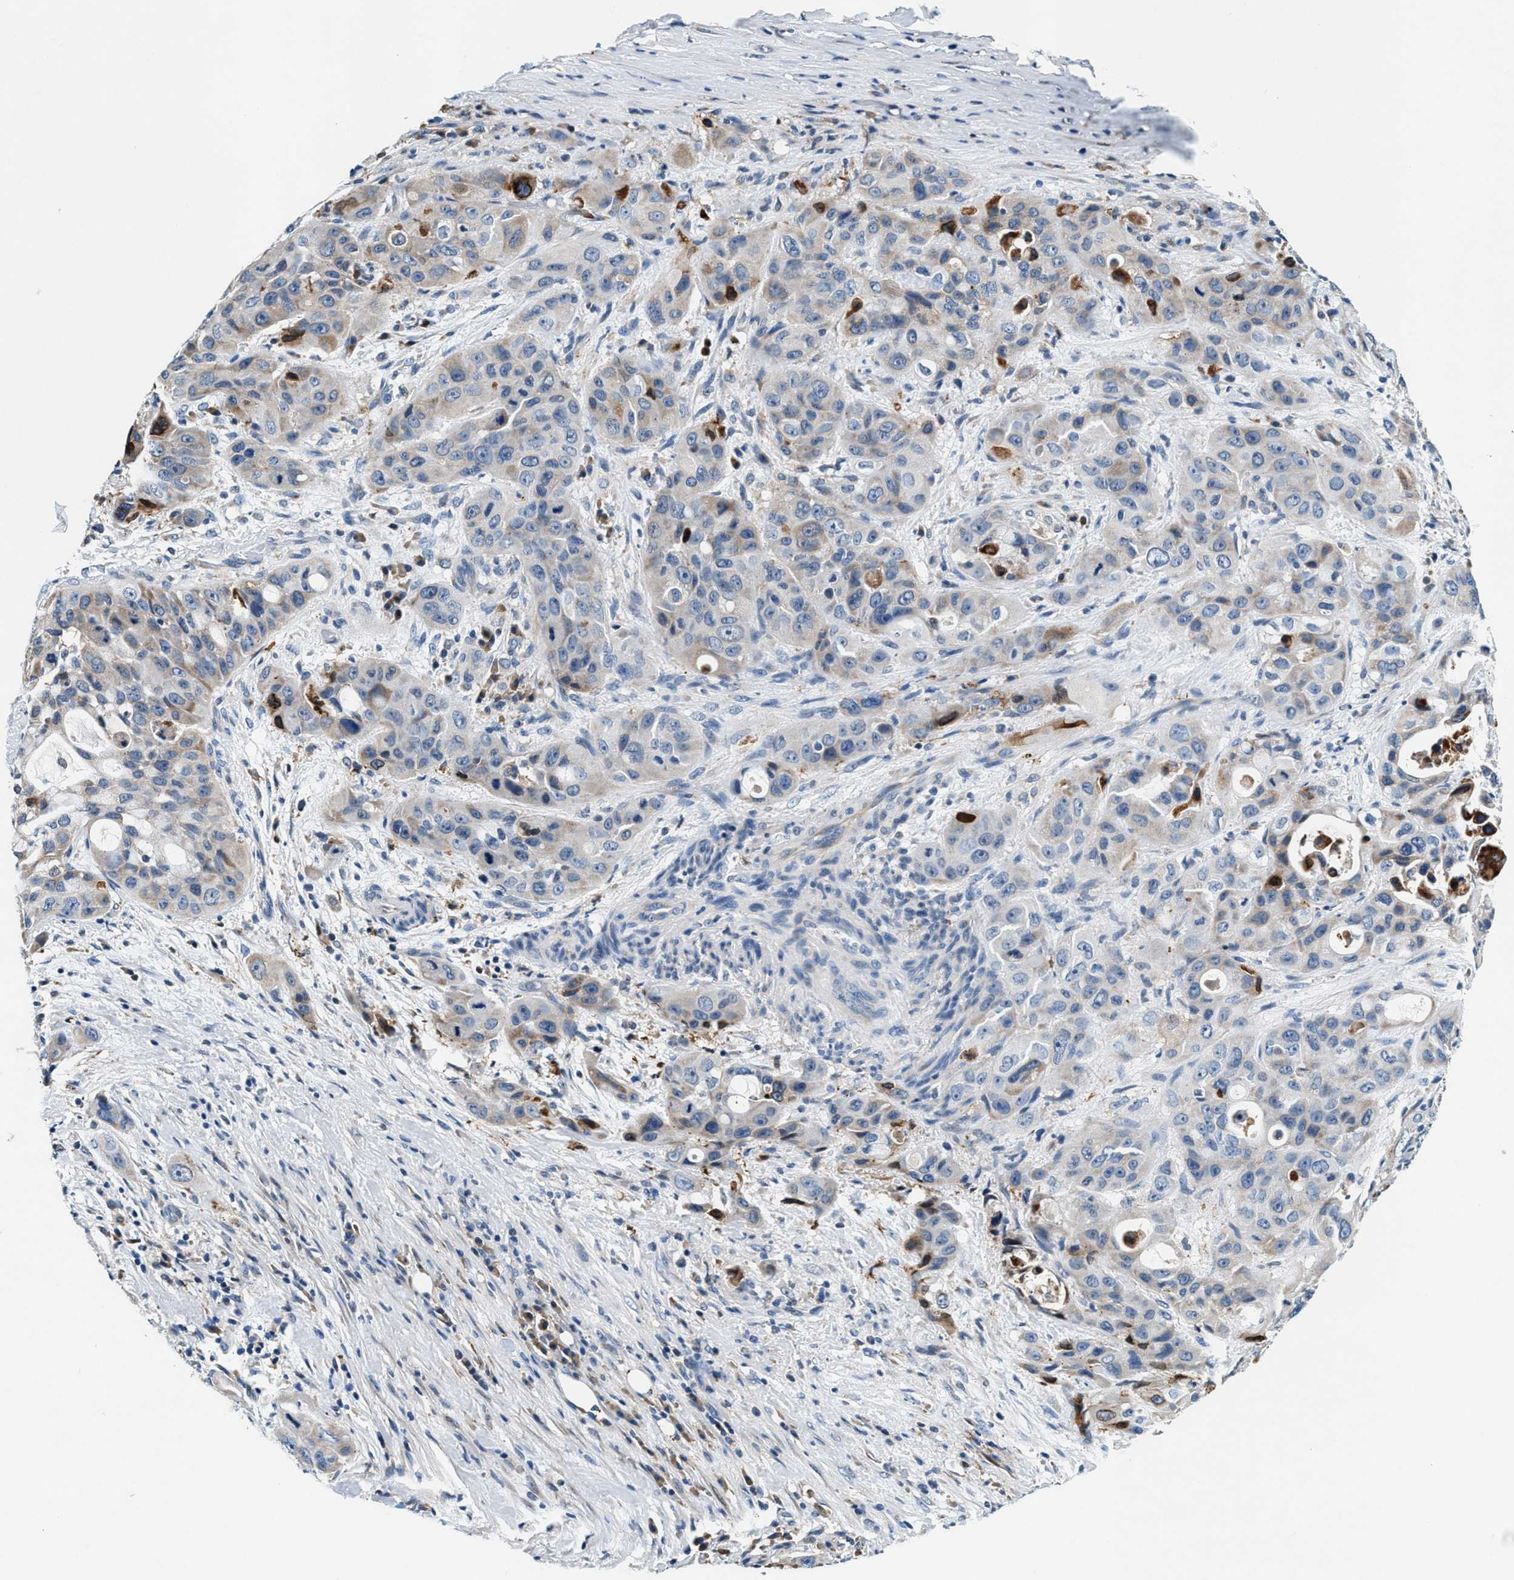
{"staining": {"intensity": "strong", "quantity": "<25%", "location": "cytoplasmic/membranous"}, "tissue": "pancreatic cancer", "cell_type": "Tumor cells", "image_type": "cancer", "snomed": [{"axis": "morphology", "description": "Adenocarcinoma, NOS"}, {"axis": "topography", "description": "Pancreas"}], "caption": "Brown immunohistochemical staining in pancreatic cancer shows strong cytoplasmic/membranous expression in about <25% of tumor cells.", "gene": "SLFN11", "patient": {"sex": "male", "age": 53}}